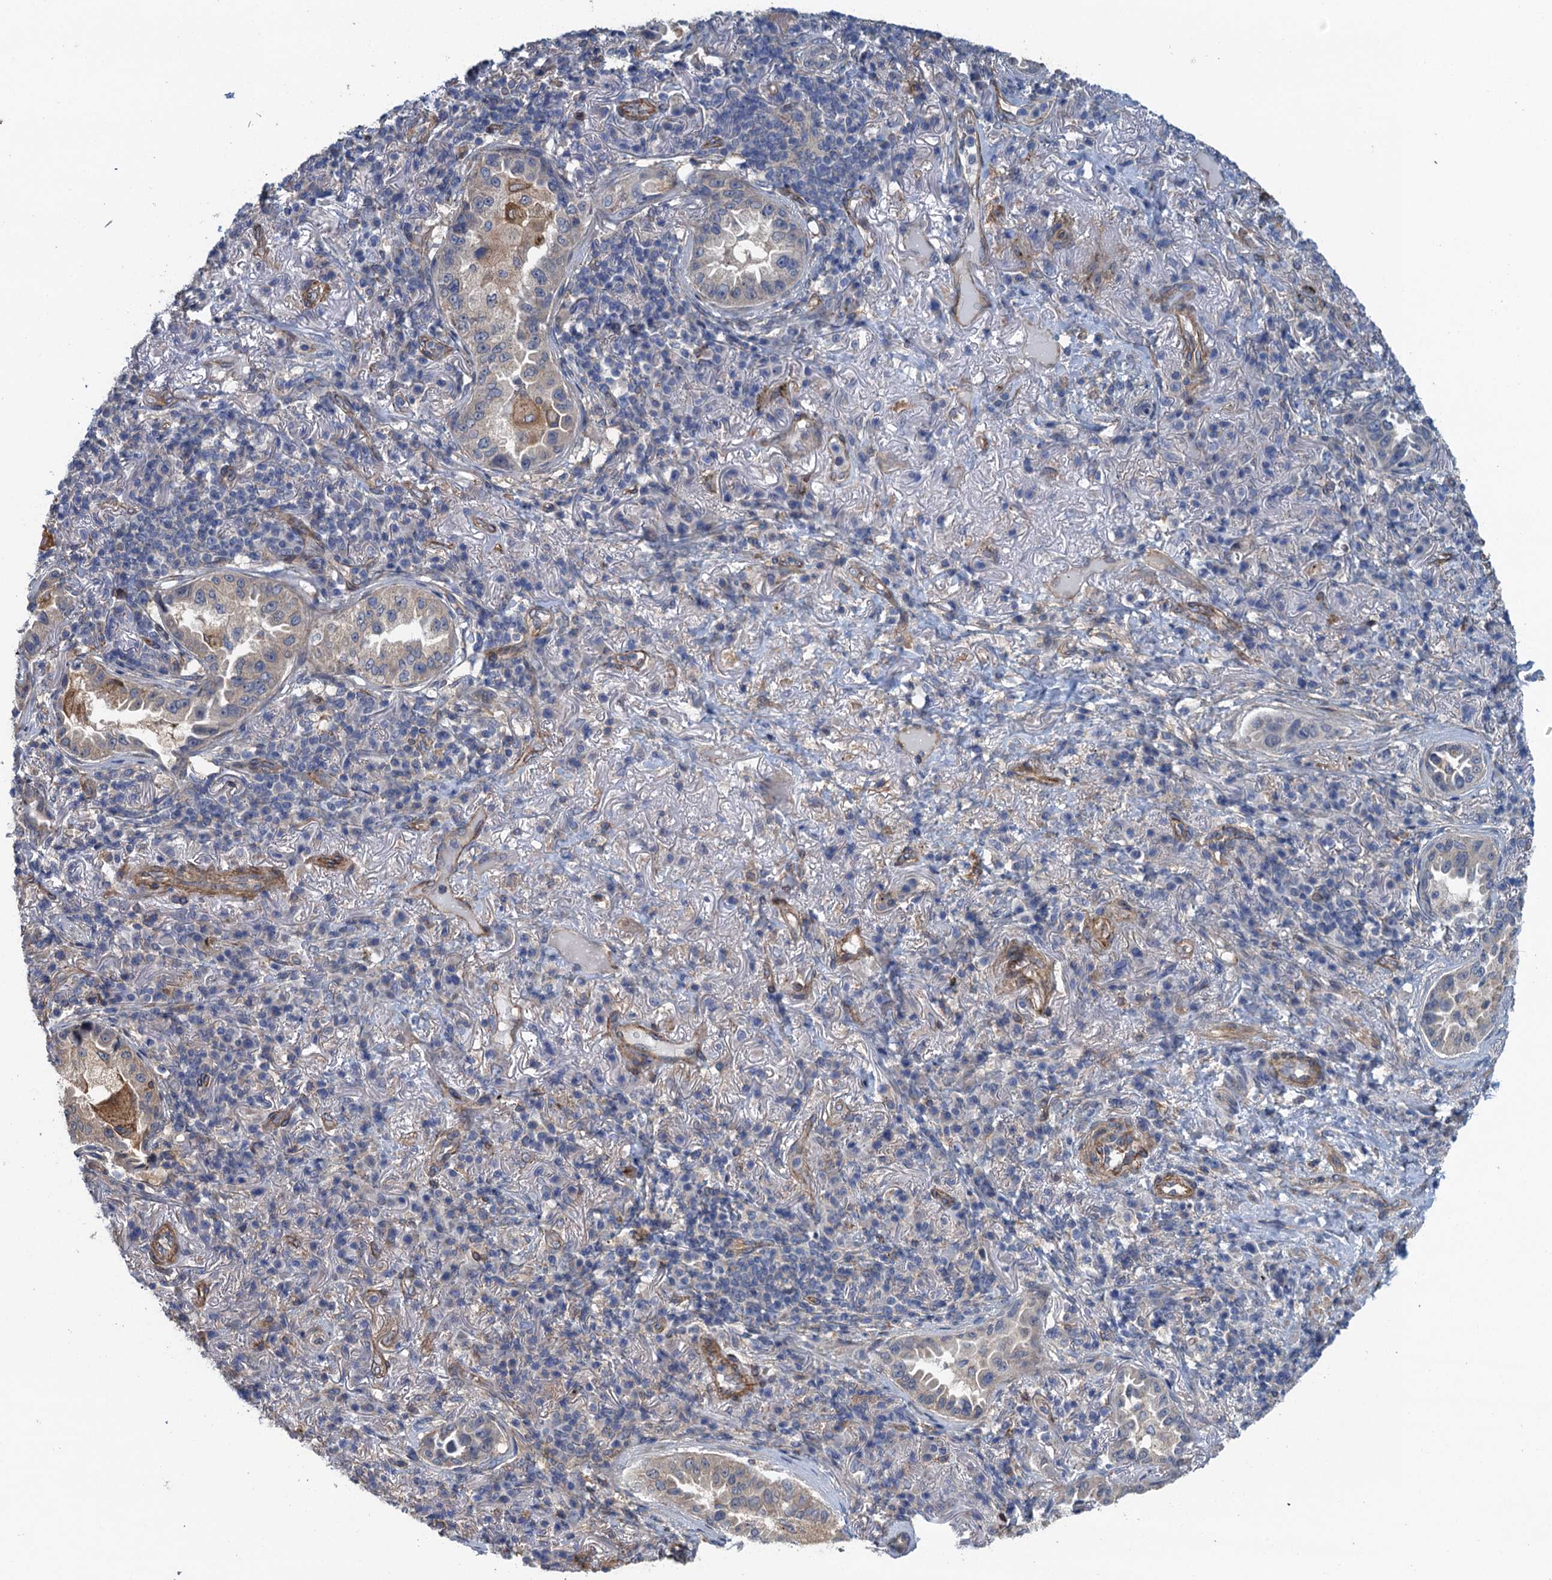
{"staining": {"intensity": "moderate", "quantity": "<25%", "location": "cytoplasmic/membranous"}, "tissue": "lung cancer", "cell_type": "Tumor cells", "image_type": "cancer", "snomed": [{"axis": "morphology", "description": "Adenocarcinoma, NOS"}, {"axis": "topography", "description": "Lung"}], "caption": "A brown stain highlights moderate cytoplasmic/membranous expression of a protein in human adenocarcinoma (lung) tumor cells.", "gene": "RSAD2", "patient": {"sex": "female", "age": 69}}